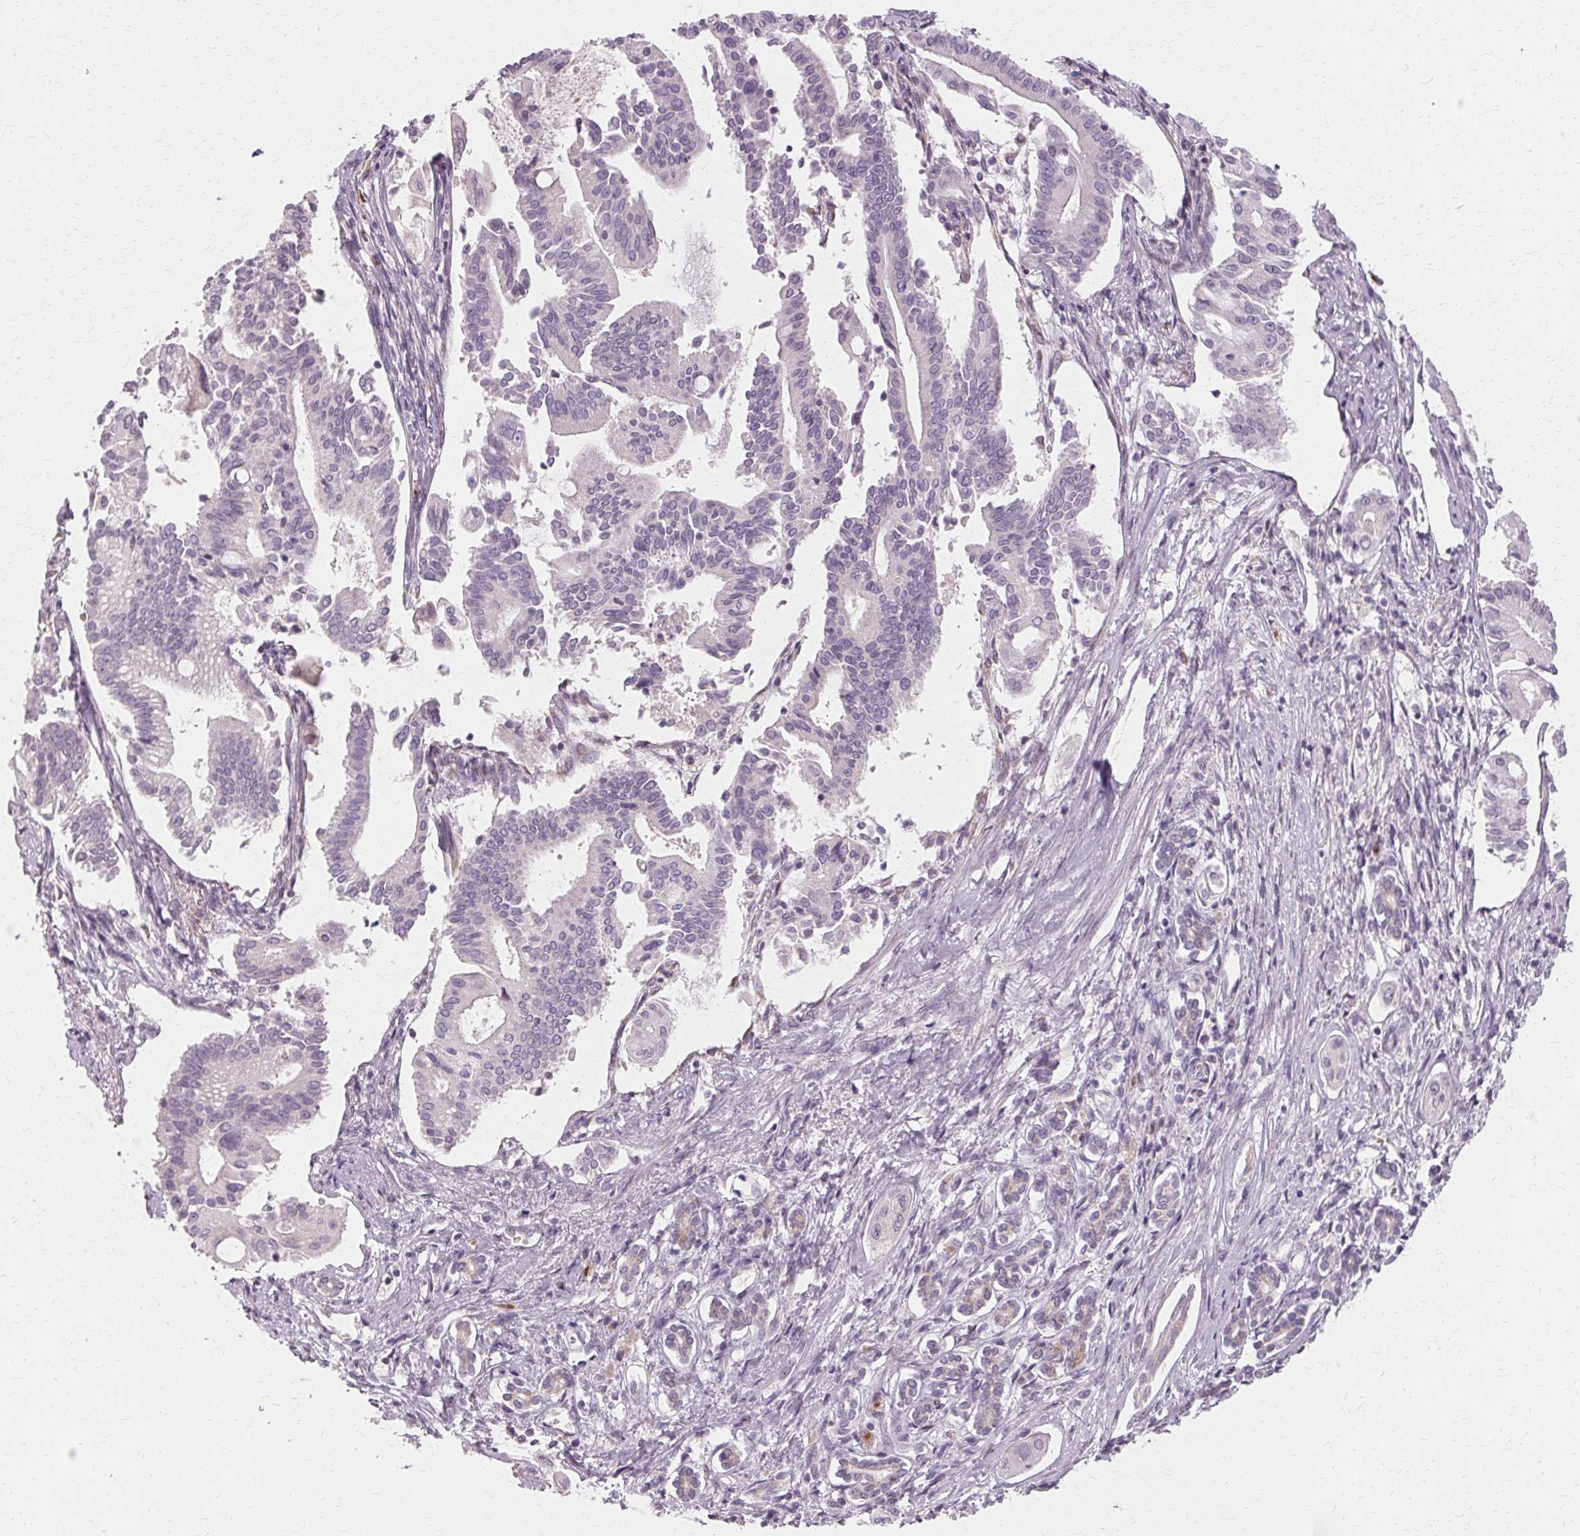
{"staining": {"intensity": "negative", "quantity": "none", "location": "none"}, "tissue": "pancreatic cancer", "cell_type": "Tumor cells", "image_type": "cancer", "snomed": [{"axis": "morphology", "description": "Adenocarcinoma, NOS"}, {"axis": "topography", "description": "Pancreas"}], "caption": "This micrograph is of pancreatic cancer (adenocarcinoma) stained with immunohistochemistry (IHC) to label a protein in brown with the nuclei are counter-stained blue. There is no expression in tumor cells.", "gene": "FCRL3", "patient": {"sex": "female", "age": 68}}